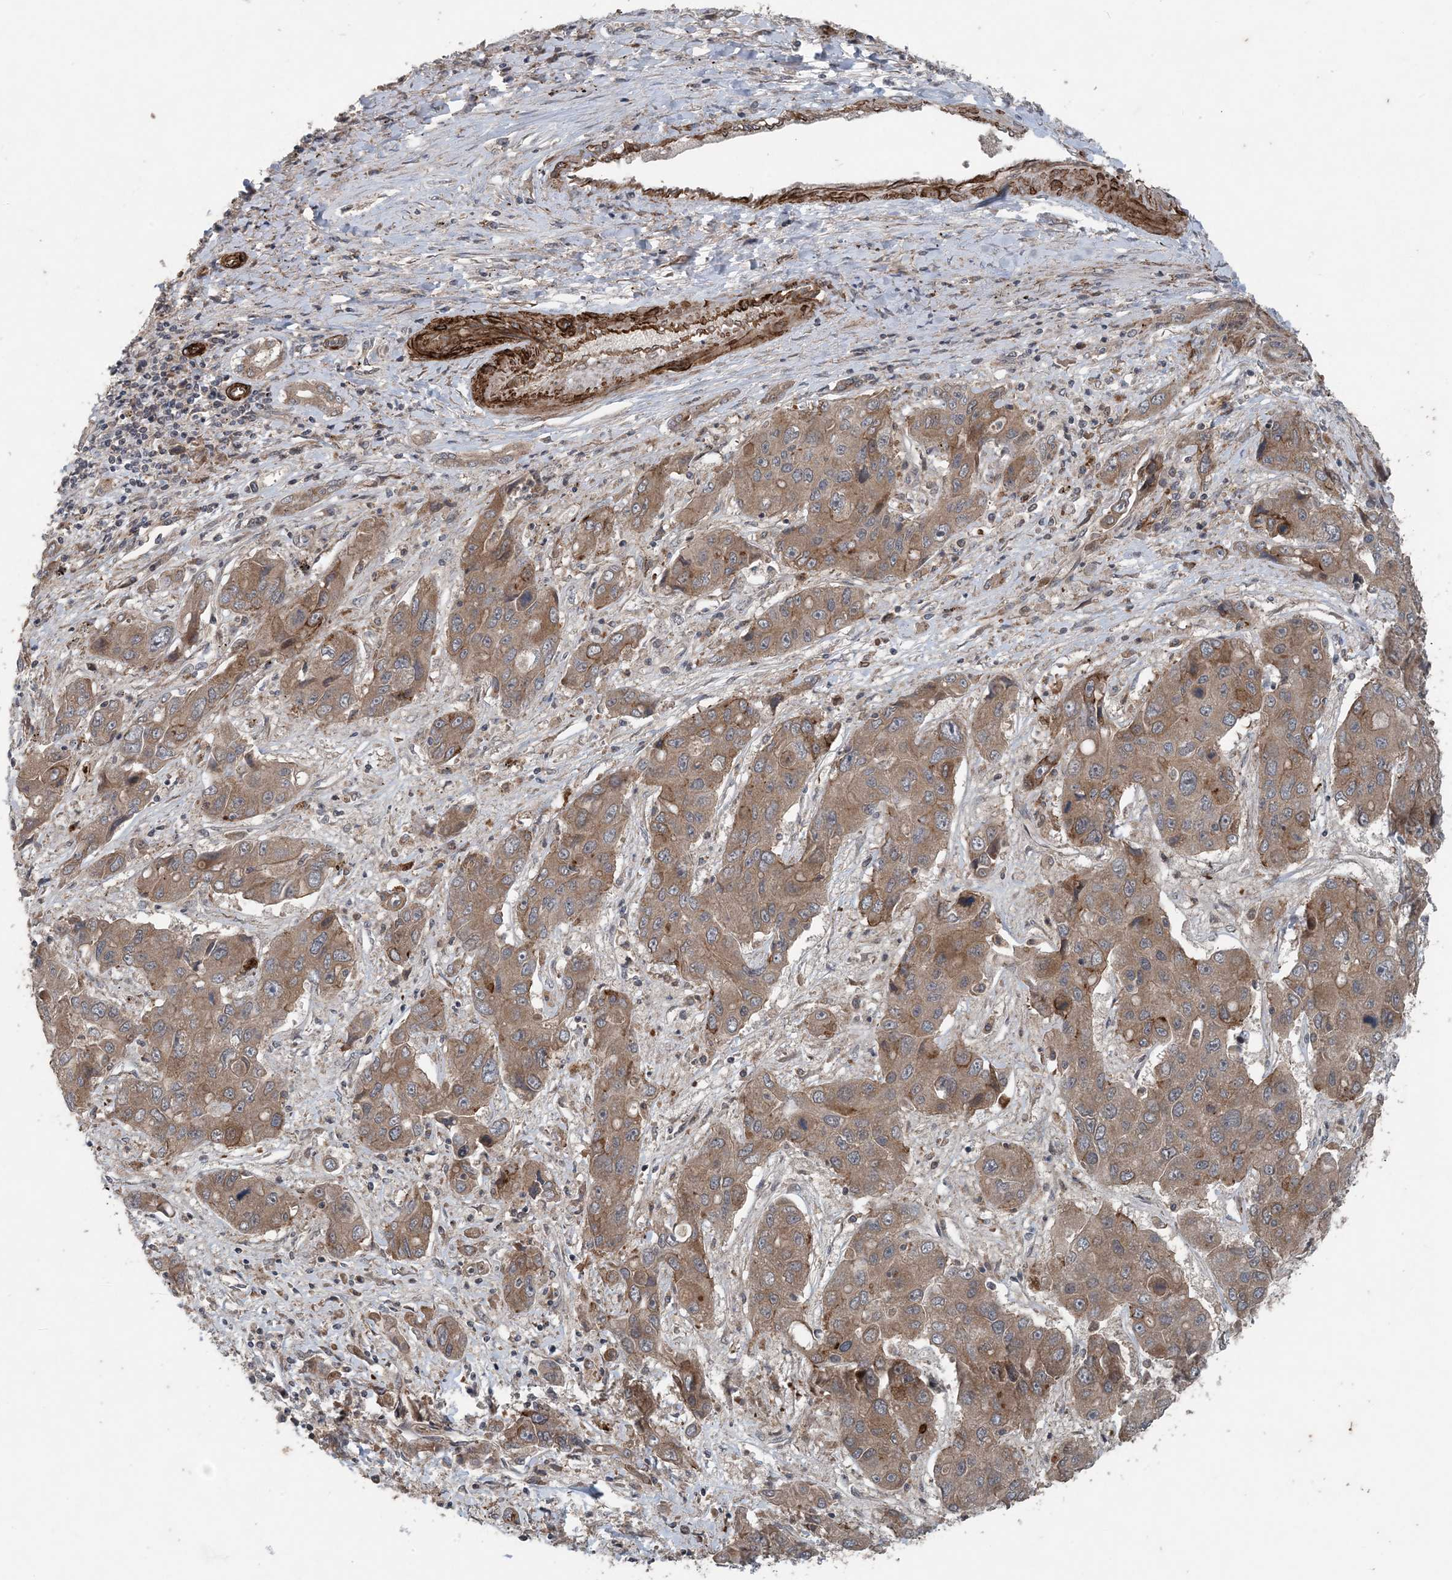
{"staining": {"intensity": "moderate", "quantity": ">75%", "location": "cytoplasmic/membranous"}, "tissue": "liver cancer", "cell_type": "Tumor cells", "image_type": "cancer", "snomed": [{"axis": "morphology", "description": "Cholangiocarcinoma"}, {"axis": "topography", "description": "Liver"}], "caption": "Immunohistochemical staining of liver cholangiocarcinoma reveals medium levels of moderate cytoplasmic/membranous staining in approximately >75% of tumor cells.", "gene": "MYO9B", "patient": {"sex": "male", "age": 67}}